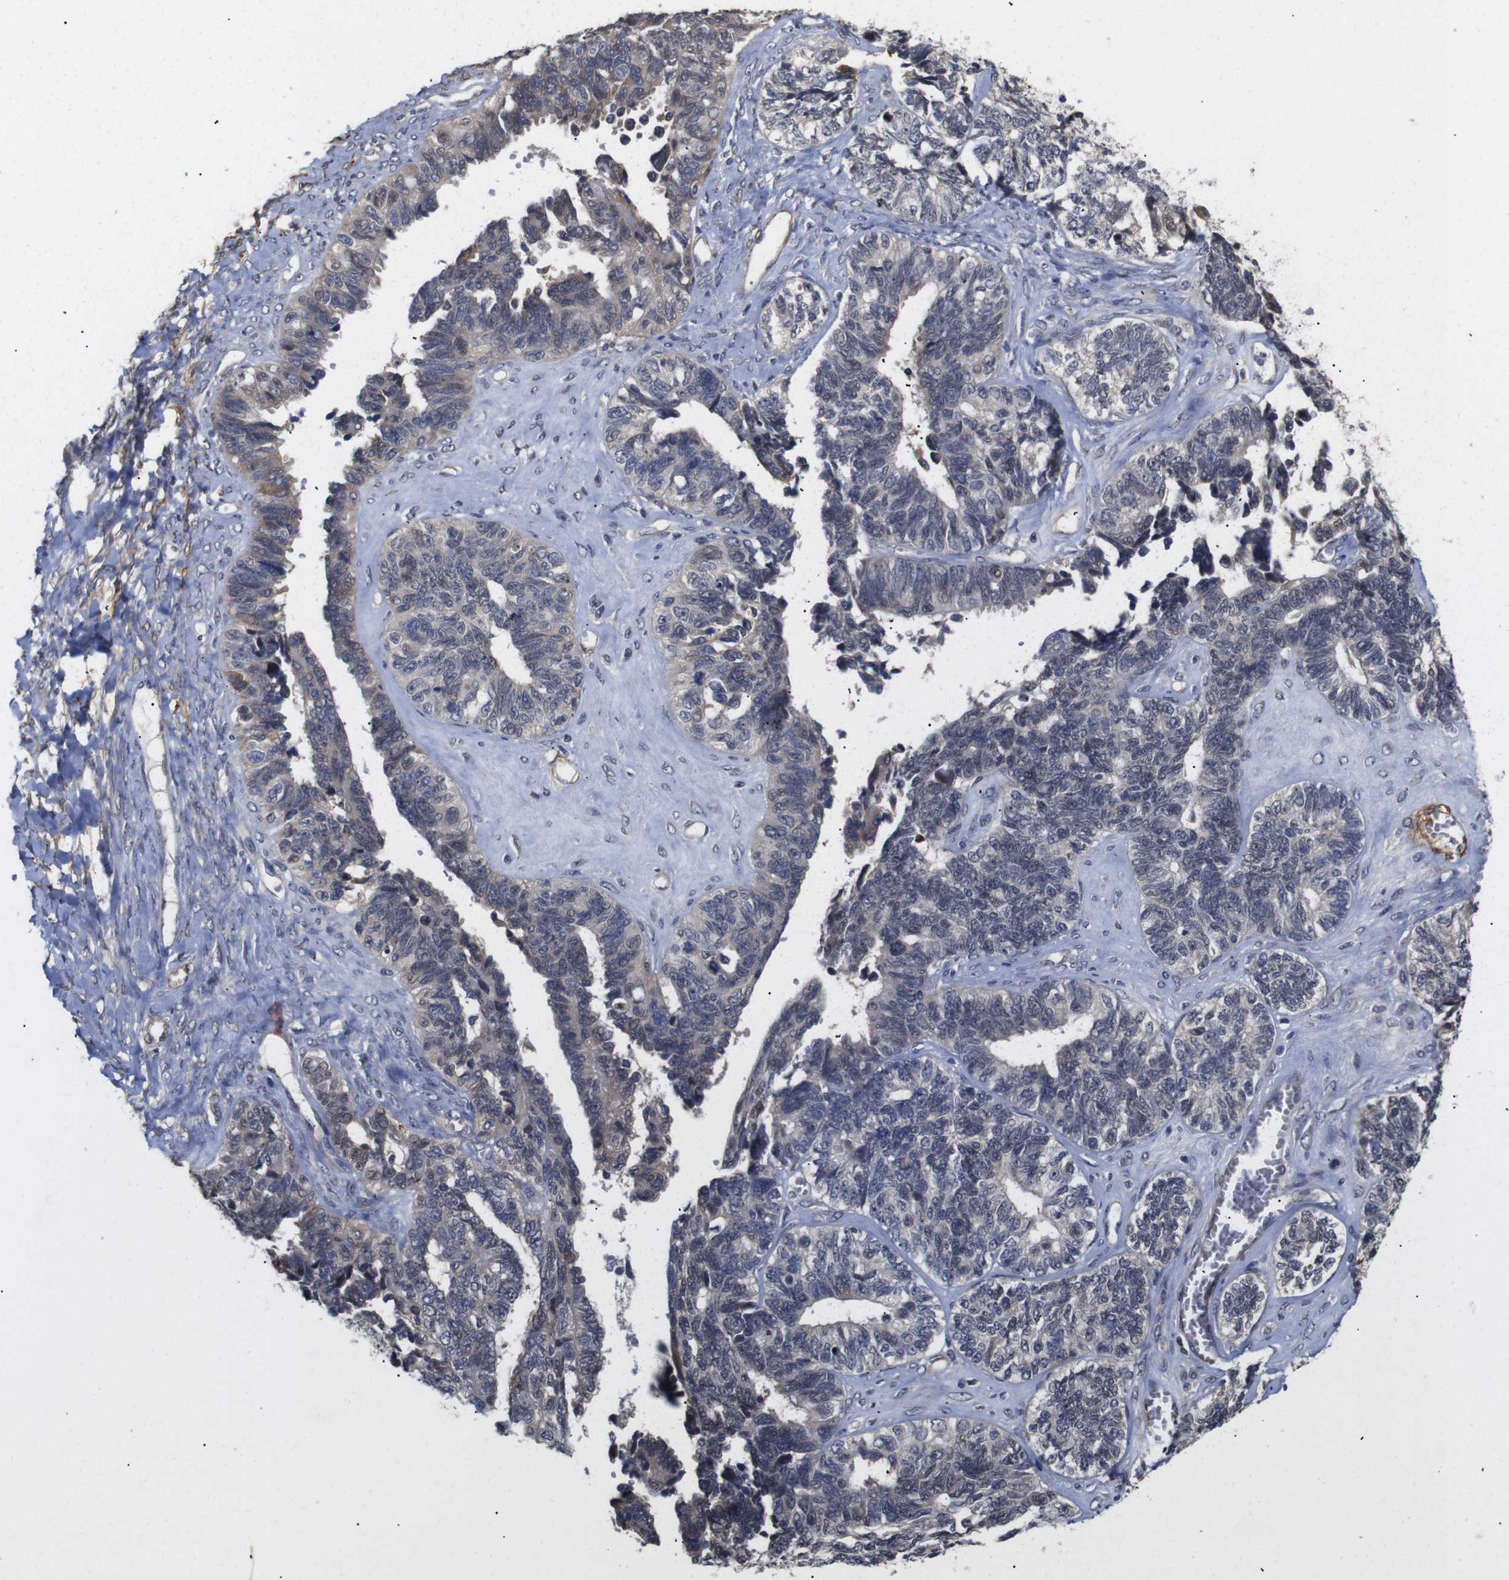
{"staining": {"intensity": "weak", "quantity": "25%-75%", "location": "cytoplasmic/membranous"}, "tissue": "ovarian cancer", "cell_type": "Tumor cells", "image_type": "cancer", "snomed": [{"axis": "morphology", "description": "Cystadenocarcinoma, serous, NOS"}, {"axis": "topography", "description": "Ovary"}], "caption": "Ovarian serous cystadenocarcinoma stained with DAB (3,3'-diaminobenzidine) IHC displays low levels of weak cytoplasmic/membranous staining in approximately 25%-75% of tumor cells.", "gene": "PDLIM5", "patient": {"sex": "female", "age": 79}}